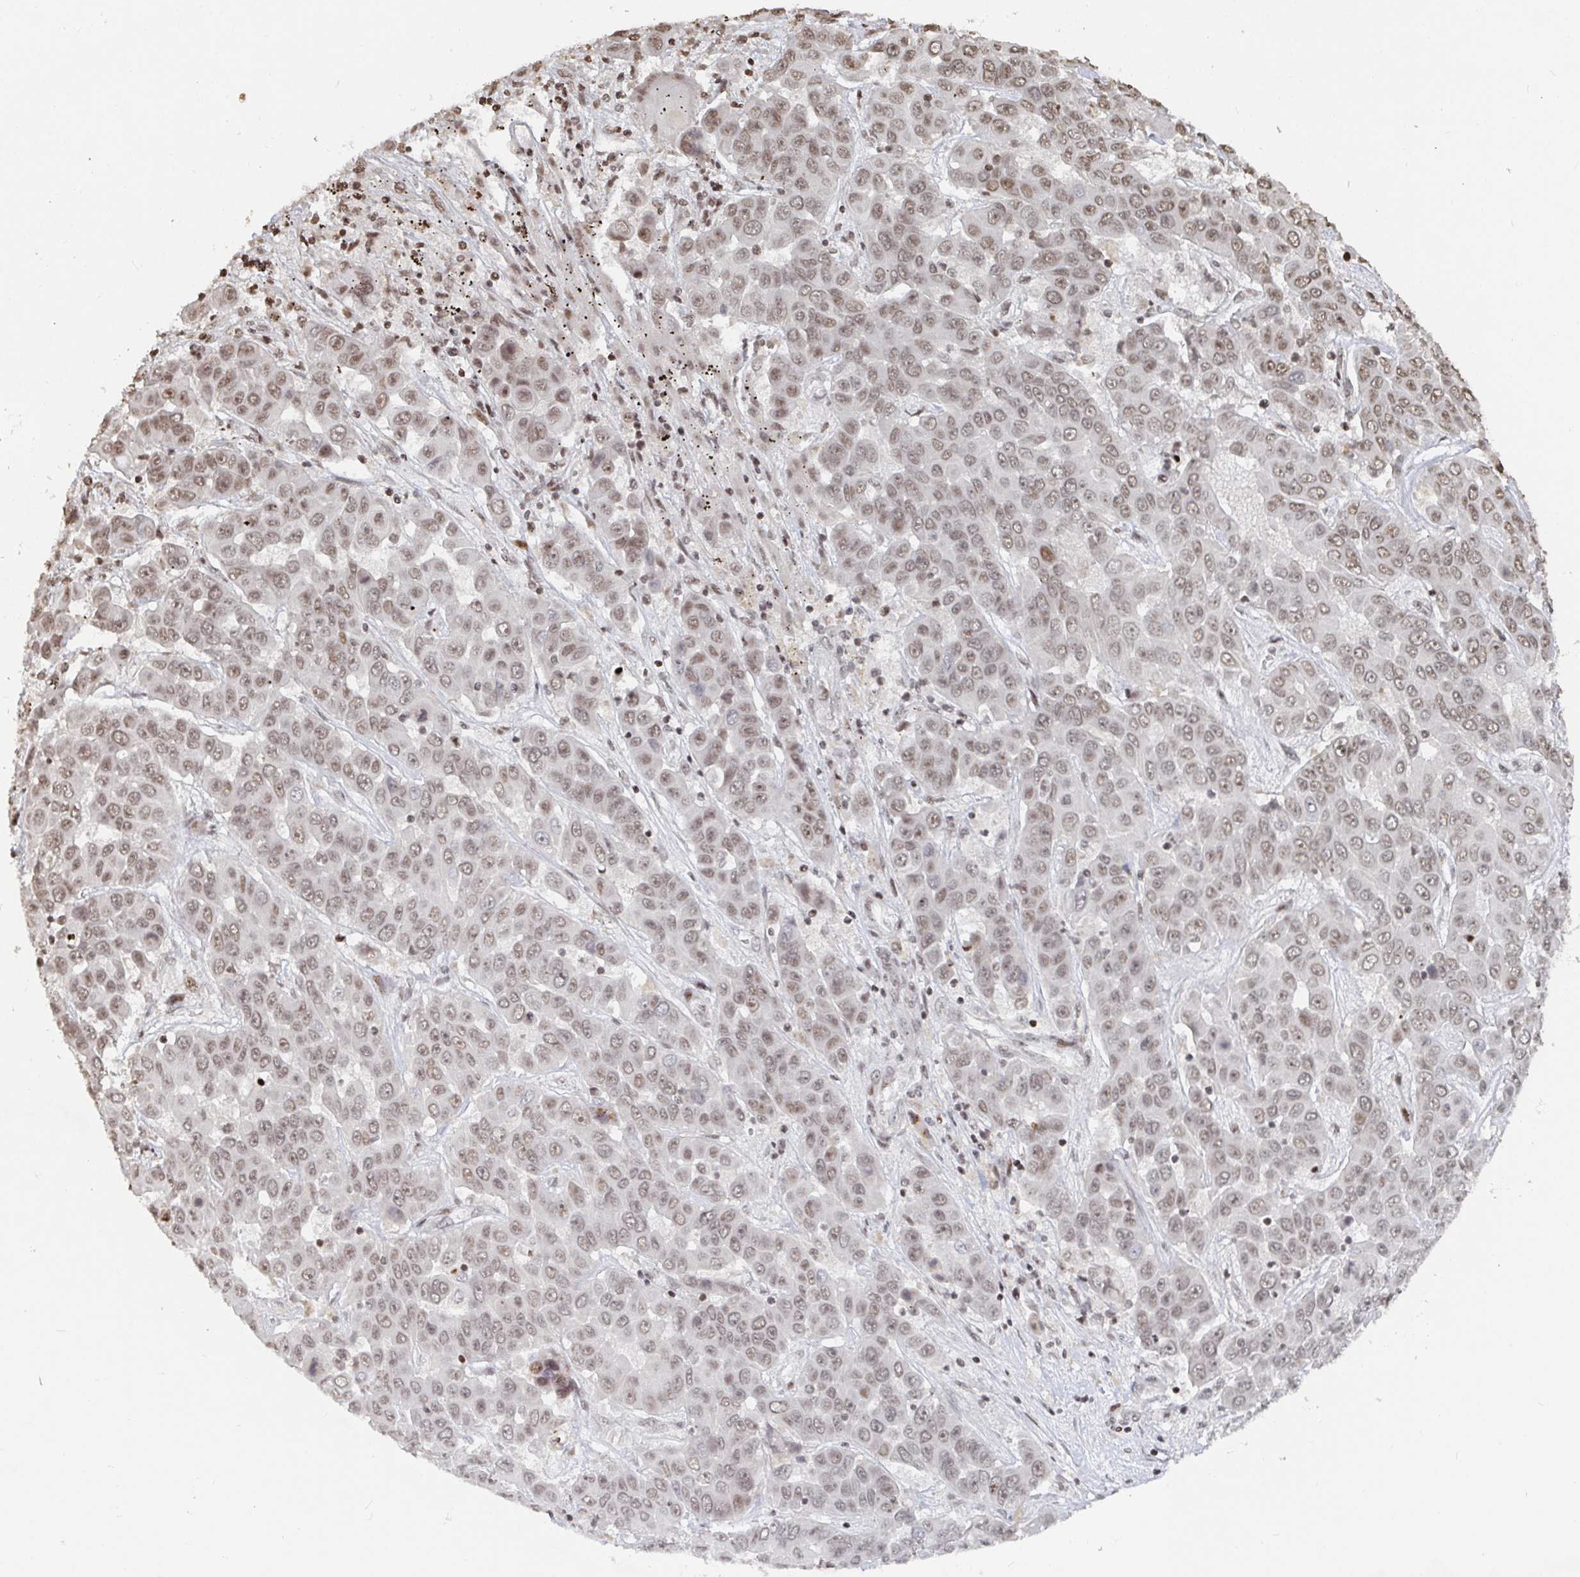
{"staining": {"intensity": "moderate", "quantity": ">75%", "location": "nuclear"}, "tissue": "liver cancer", "cell_type": "Tumor cells", "image_type": "cancer", "snomed": [{"axis": "morphology", "description": "Cholangiocarcinoma"}, {"axis": "topography", "description": "Liver"}], "caption": "Liver cancer (cholangiocarcinoma) stained with IHC exhibits moderate nuclear staining in about >75% of tumor cells.", "gene": "ZDHHC12", "patient": {"sex": "female", "age": 52}}